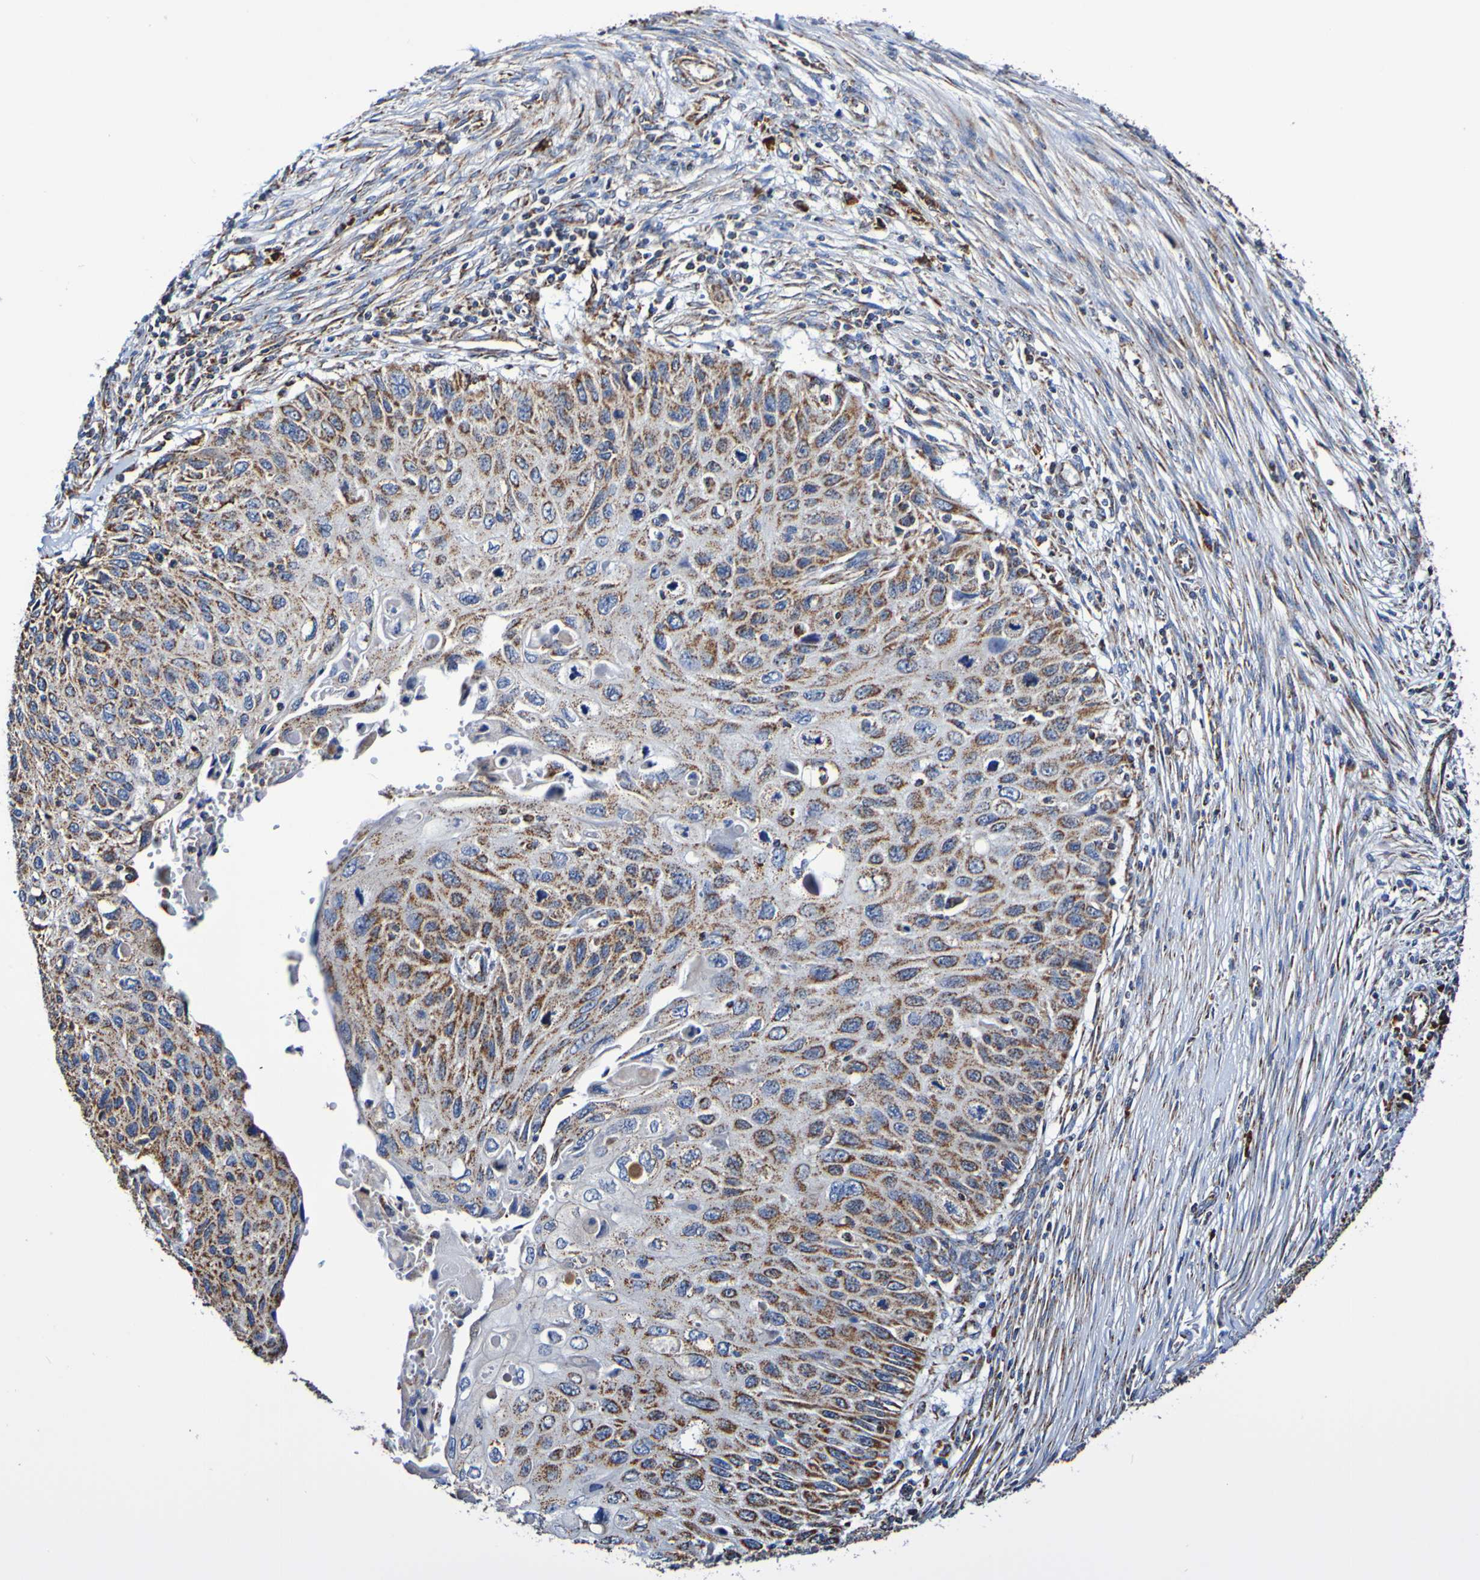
{"staining": {"intensity": "moderate", "quantity": ">75%", "location": "cytoplasmic/membranous"}, "tissue": "cervical cancer", "cell_type": "Tumor cells", "image_type": "cancer", "snomed": [{"axis": "morphology", "description": "Squamous cell carcinoma, NOS"}, {"axis": "topography", "description": "Cervix"}], "caption": "Moderate cytoplasmic/membranous protein expression is identified in about >75% of tumor cells in cervical cancer.", "gene": "IL18R1", "patient": {"sex": "female", "age": 70}}